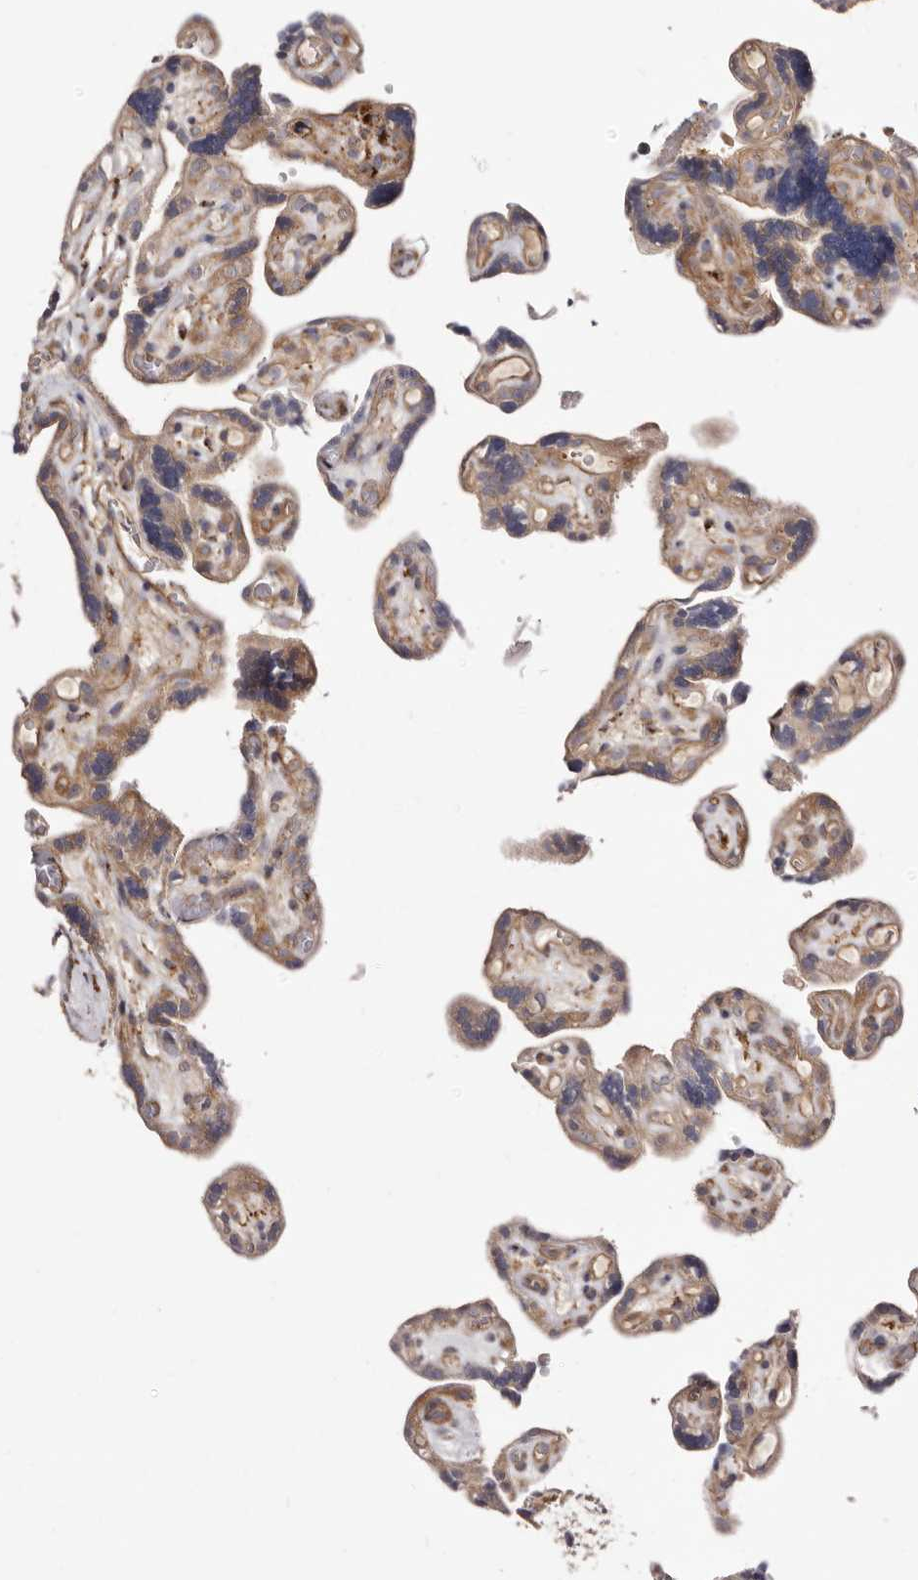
{"staining": {"intensity": "moderate", "quantity": "25%-75%", "location": "cytoplasmic/membranous"}, "tissue": "placenta", "cell_type": "Decidual cells", "image_type": "normal", "snomed": [{"axis": "morphology", "description": "Normal tissue, NOS"}, {"axis": "topography", "description": "Placenta"}], "caption": "Normal placenta exhibits moderate cytoplasmic/membranous staining in approximately 25%-75% of decidual cells.", "gene": "LUZP1", "patient": {"sex": "female", "age": 30}}